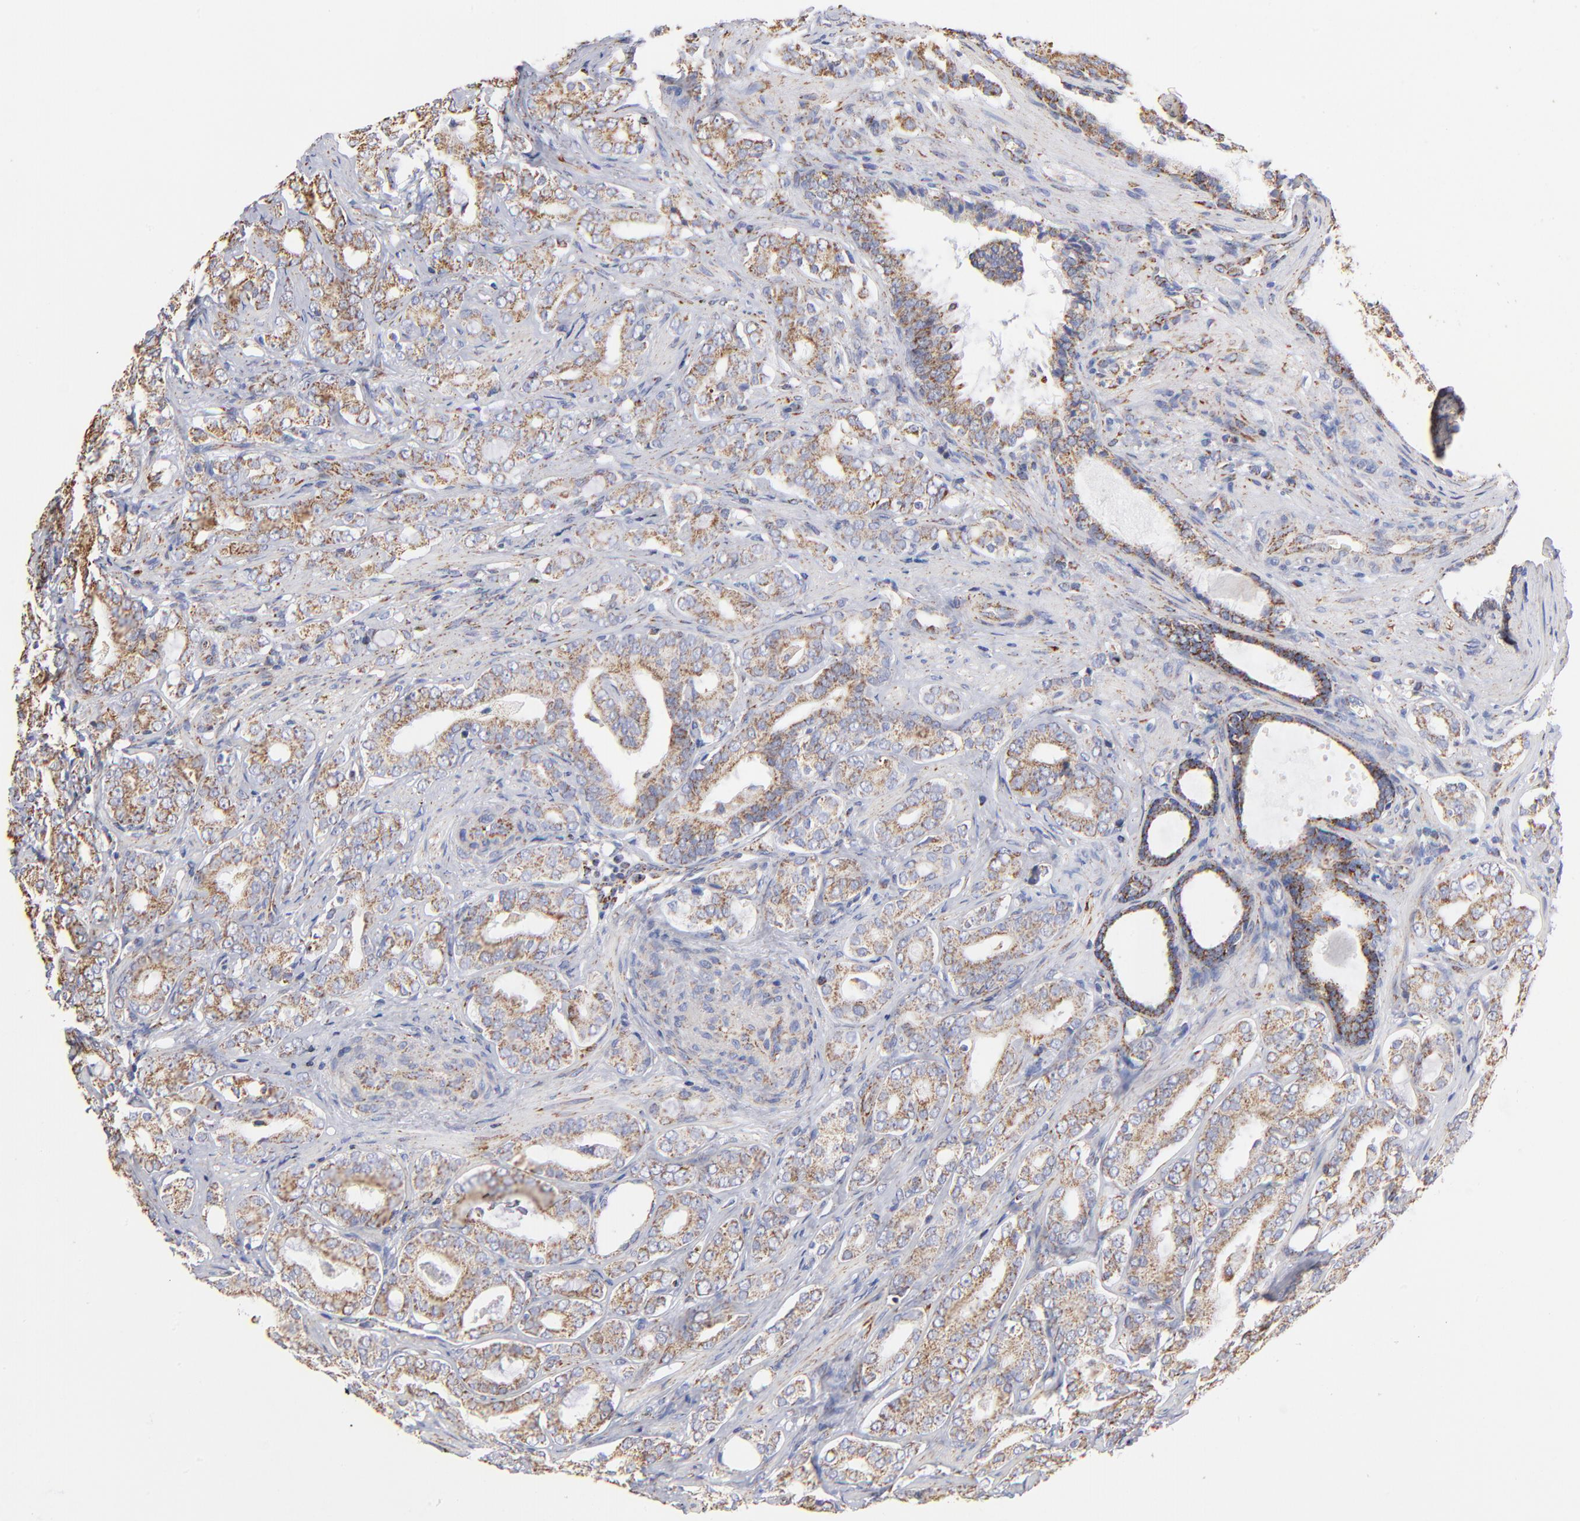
{"staining": {"intensity": "moderate", "quantity": ">75%", "location": "cytoplasmic/membranous"}, "tissue": "prostate cancer", "cell_type": "Tumor cells", "image_type": "cancer", "snomed": [{"axis": "morphology", "description": "Adenocarcinoma, Low grade"}, {"axis": "topography", "description": "Prostate"}], "caption": "Prostate cancer (adenocarcinoma (low-grade)) stained with a brown dye displays moderate cytoplasmic/membranous positive staining in about >75% of tumor cells.", "gene": "PHB1", "patient": {"sex": "male", "age": 59}}